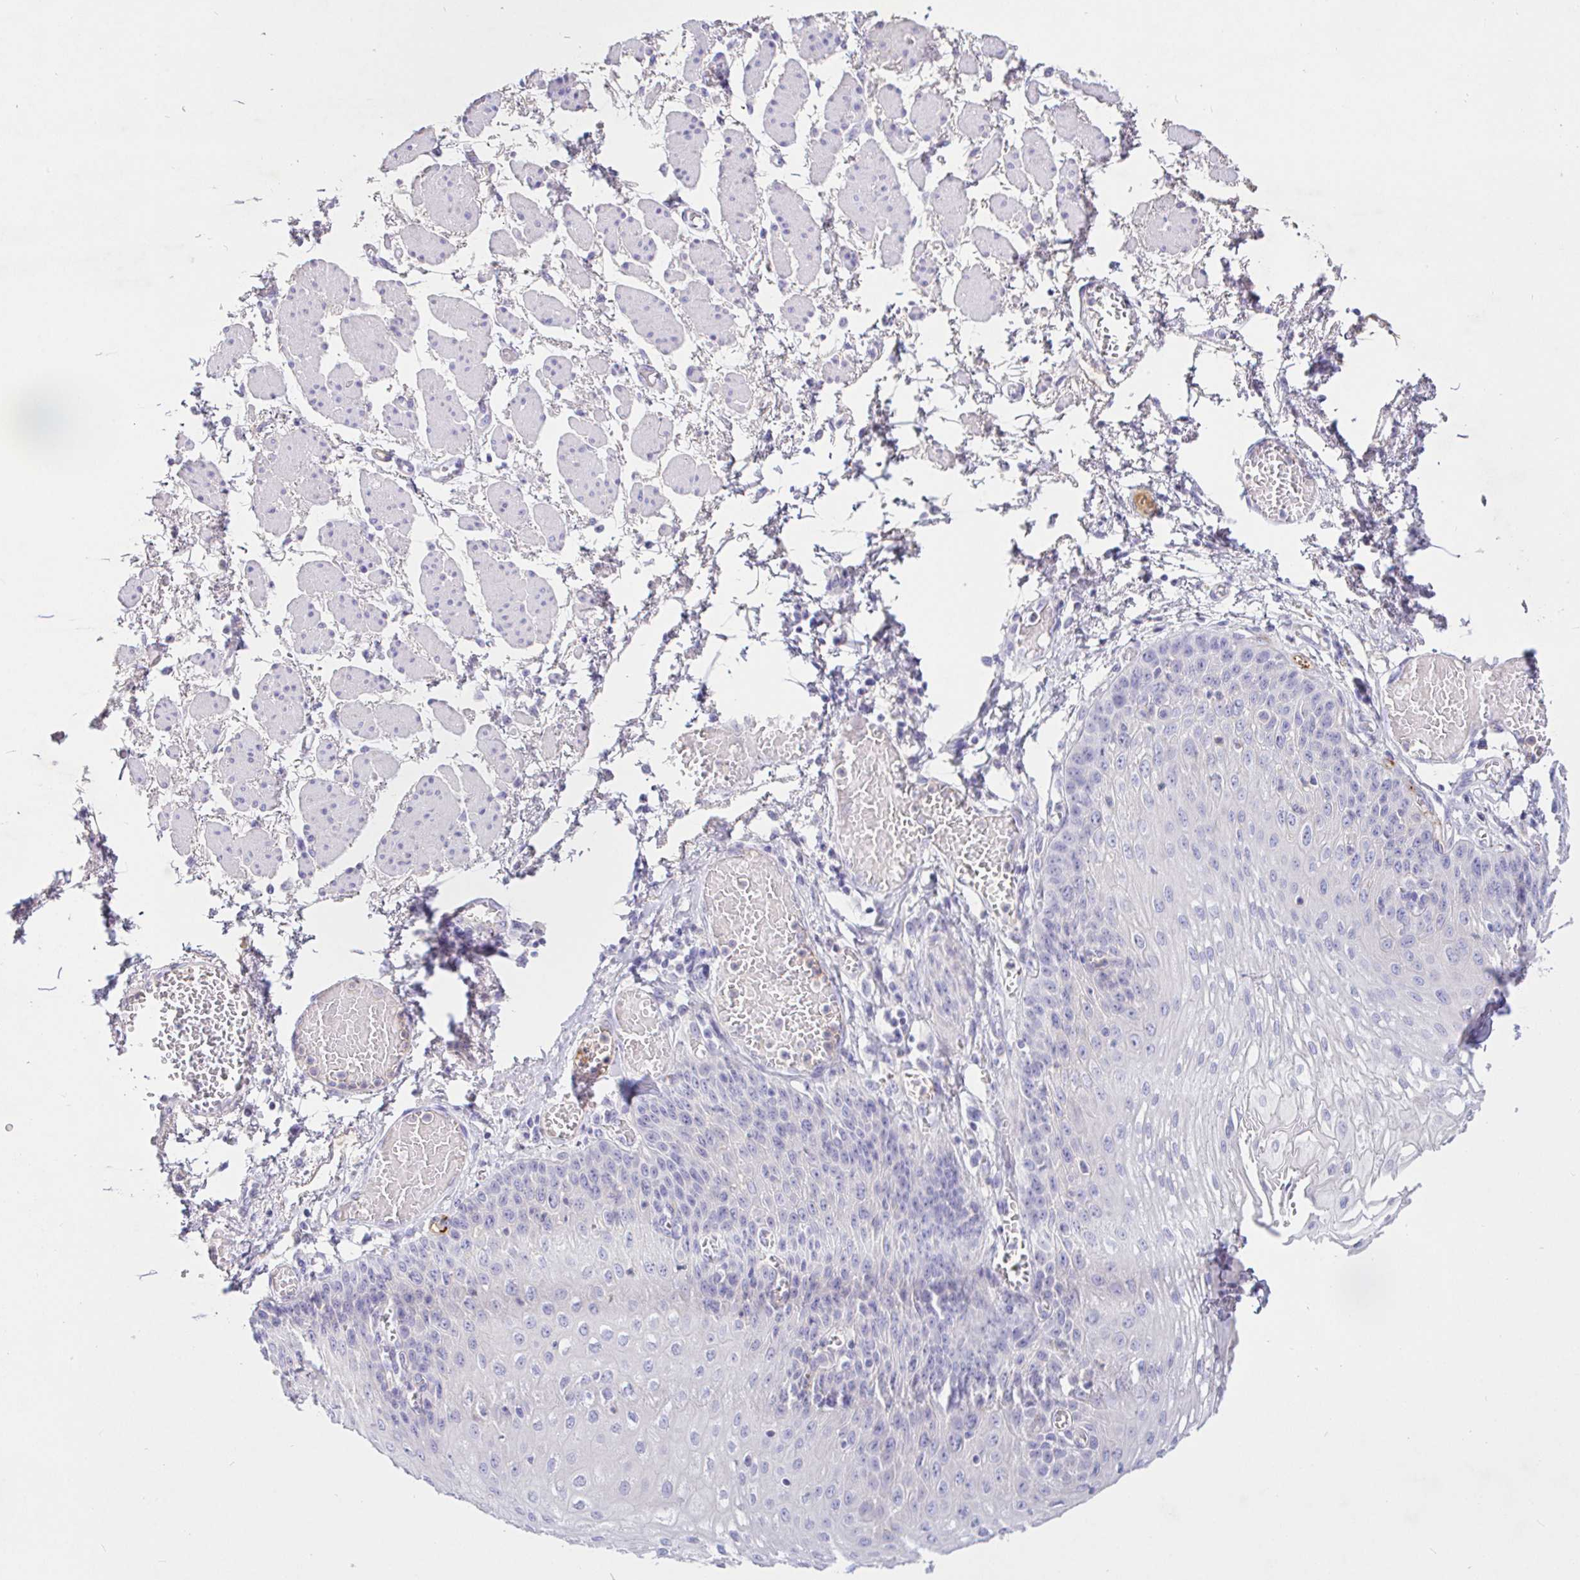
{"staining": {"intensity": "weak", "quantity": "<25%", "location": "cytoplasmic/membranous"}, "tissue": "esophagus", "cell_type": "Squamous epithelial cells", "image_type": "normal", "snomed": [{"axis": "morphology", "description": "Normal tissue, NOS"}, {"axis": "morphology", "description": "Adenocarcinoma, NOS"}, {"axis": "topography", "description": "Esophagus"}], "caption": "High magnification brightfield microscopy of normal esophagus stained with DAB (3,3'-diaminobenzidine) (brown) and counterstained with hematoxylin (blue): squamous epithelial cells show no significant positivity.", "gene": "SAA2", "patient": {"sex": "male", "age": 81}}